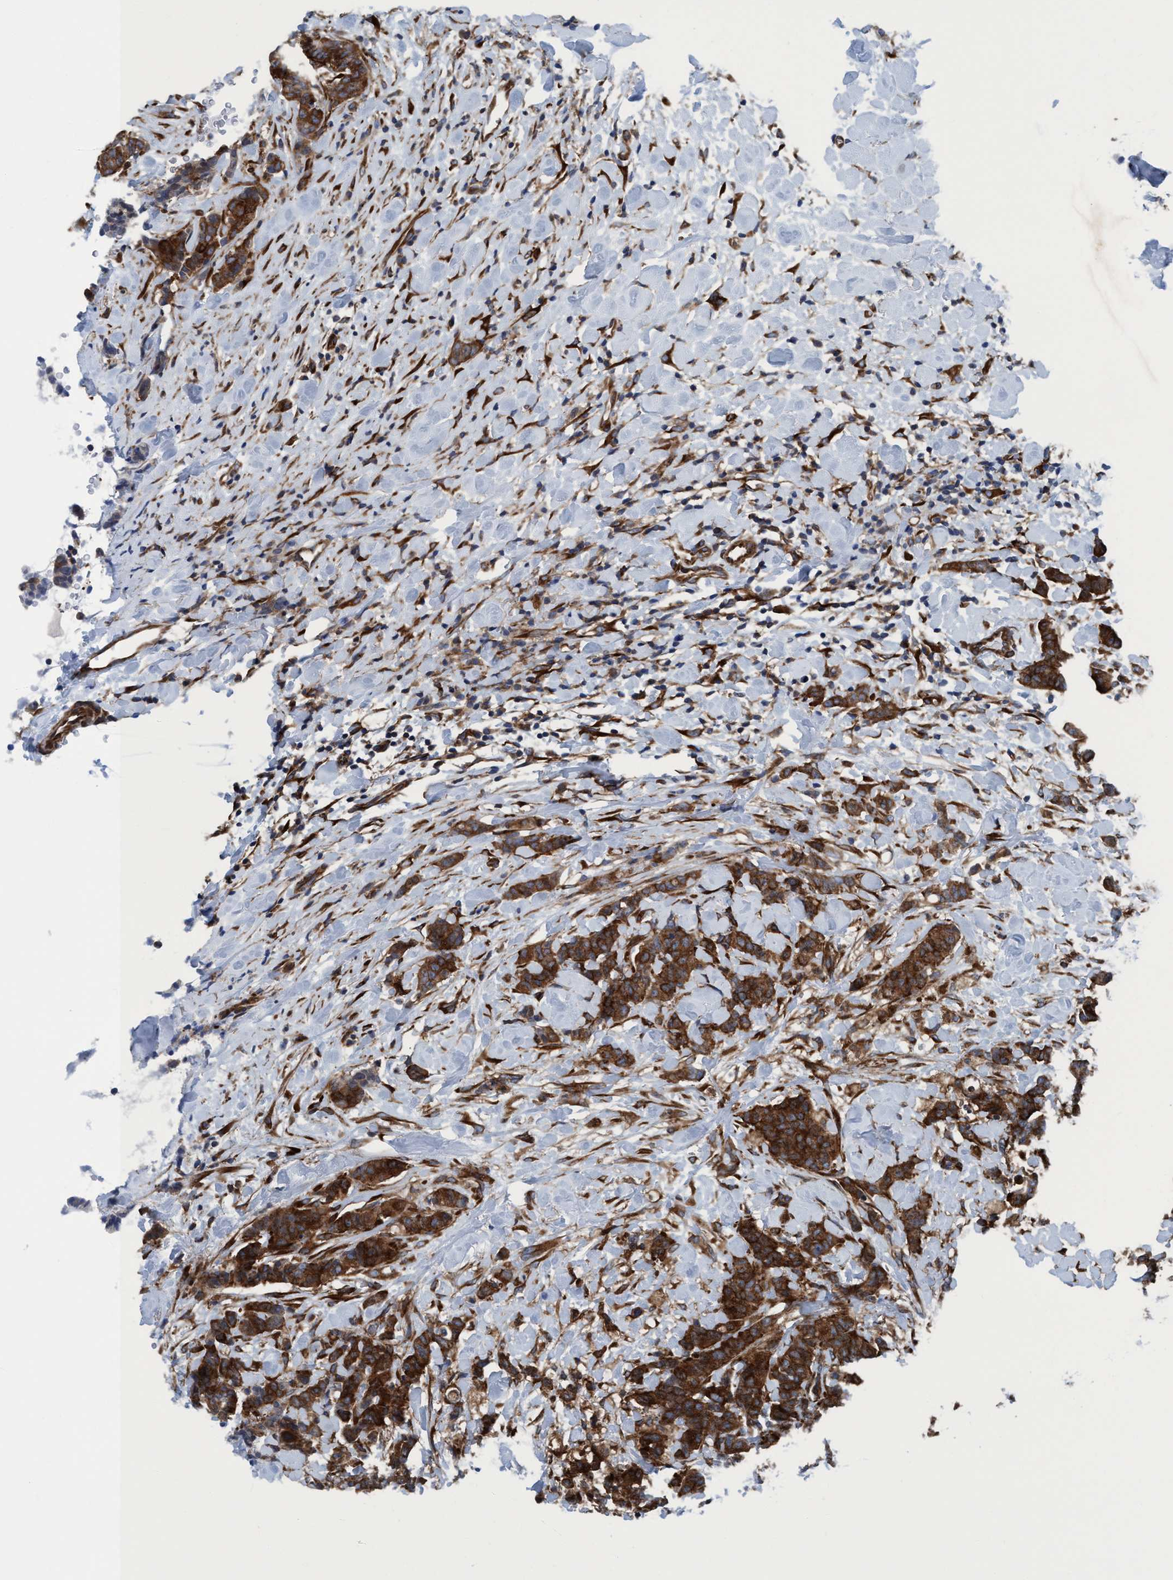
{"staining": {"intensity": "strong", "quantity": ">75%", "location": "cytoplasmic/membranous"}, "tissue": "breast cancer", "cell_type": "Tumor cells", "image_type": "cancer", "snomed": [{"axis": "morphology", "description": "Normal tissue, NOS"}, {"axis": "morphology", "description": "Duct carcinoma"}, {"axis": "topography", "description": "Breast"}], "caption": "Breast cancer stained with a brown dye demonstrates strong cytoplasmic/membranous positive expression in approximately >75% of tumor cells.", "gene": "NMT1", "patient": {"sex": "female", "age": 40}}